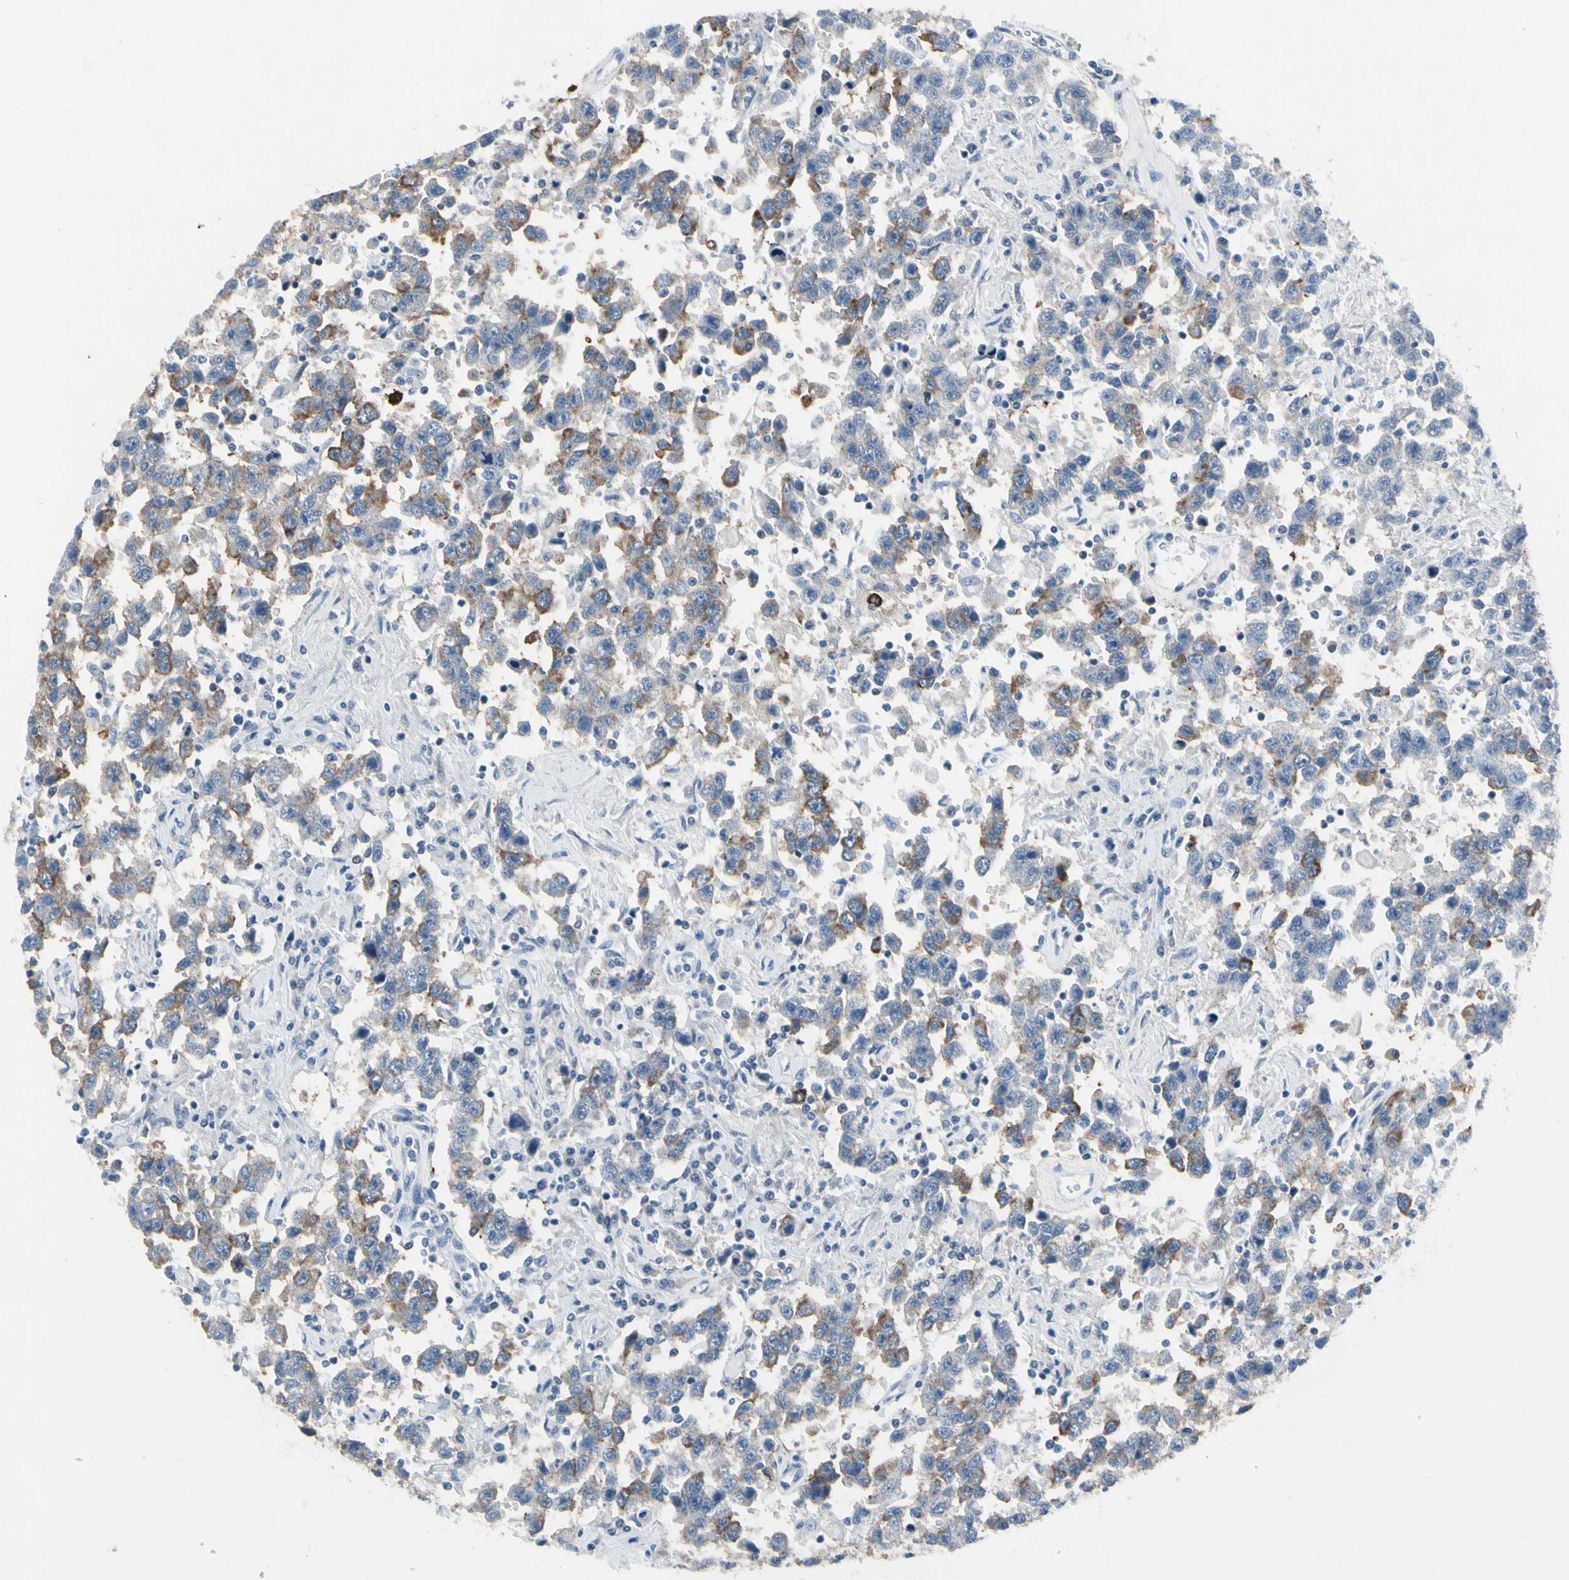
{"staining": {"intensity": "moderate", "quantity": "25%-75%", "location": "cytoplasmic/membranous"}, "tissue": "testis cancer", "cell_type": "Tumor cells", "image_type": "cancer", "snomed": [{"axis": "morphology", "description": "Seminoma, NOS"}, {"axis": "topography", "description": "Testis"}], "caption": "Immunohistochemical staining of human seminoma (testis) demonstrates medium levels of moderate cytoplasmic/membranous protein staining in about 25%-75% of tumor cells.", "gene": "PIGR", "patient": {"sex": "male", "age": 41}}